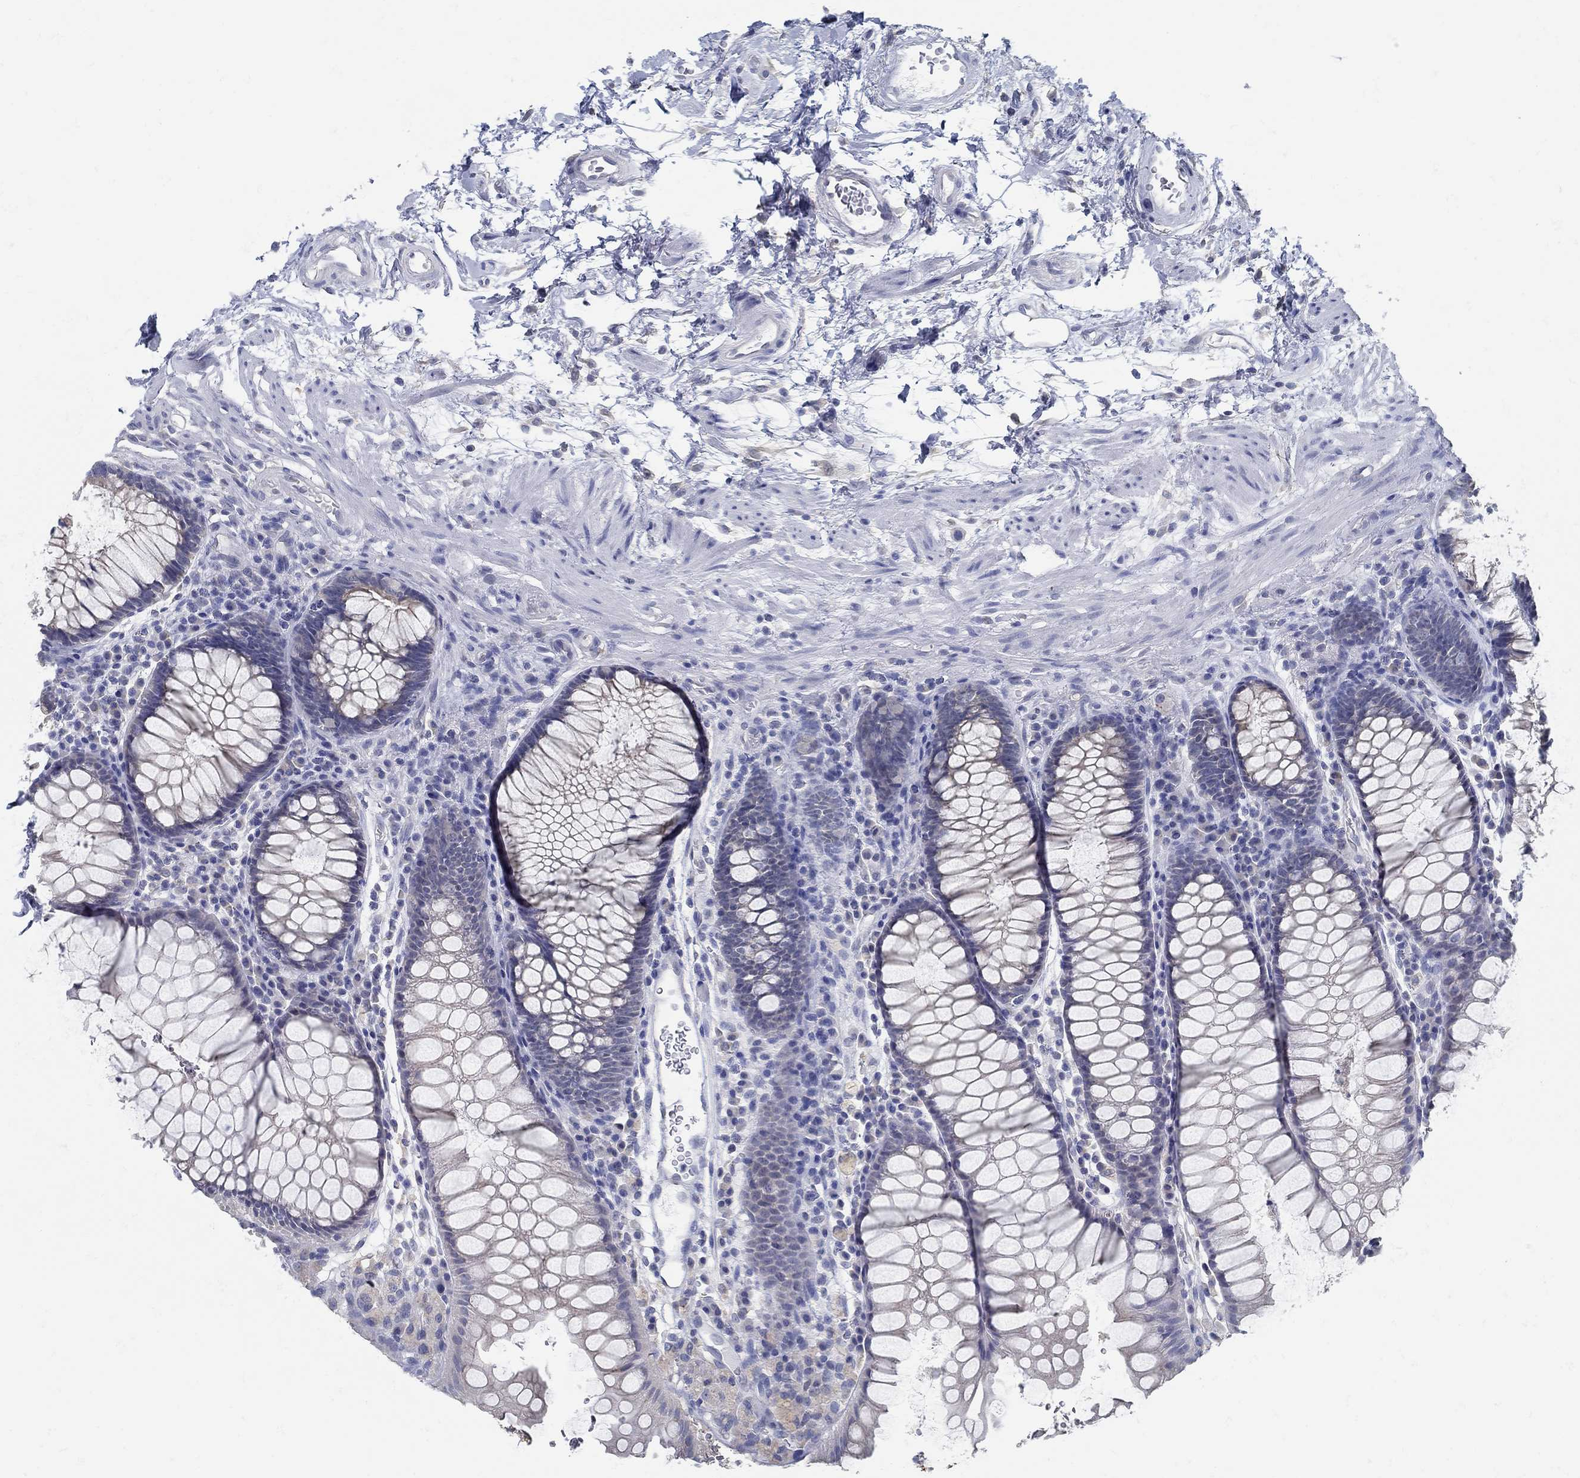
{"staining": {"intensity": "negative", "quantity": "none", "location": "none"}, "tissue": "rectum", "cell_type": "Glandular cells", "image_type": "normal", "snomed": [{"axis": "morphology", "description": "Normal tissue, NOS"}, {"axis": "topography", "description": "Rectum"}], "caption": "Immunohistochemistry (IHC) micrograph of benign rectum stained for a protein (brown), which displays no staining in glandular cells. (Stains: DAB IHC with hematoxylin counter stain, Microscopy: brightfield microscopy at high magnification).", "gene": "ZFAND4", "patient": {"sex": "female", "age": 68}}